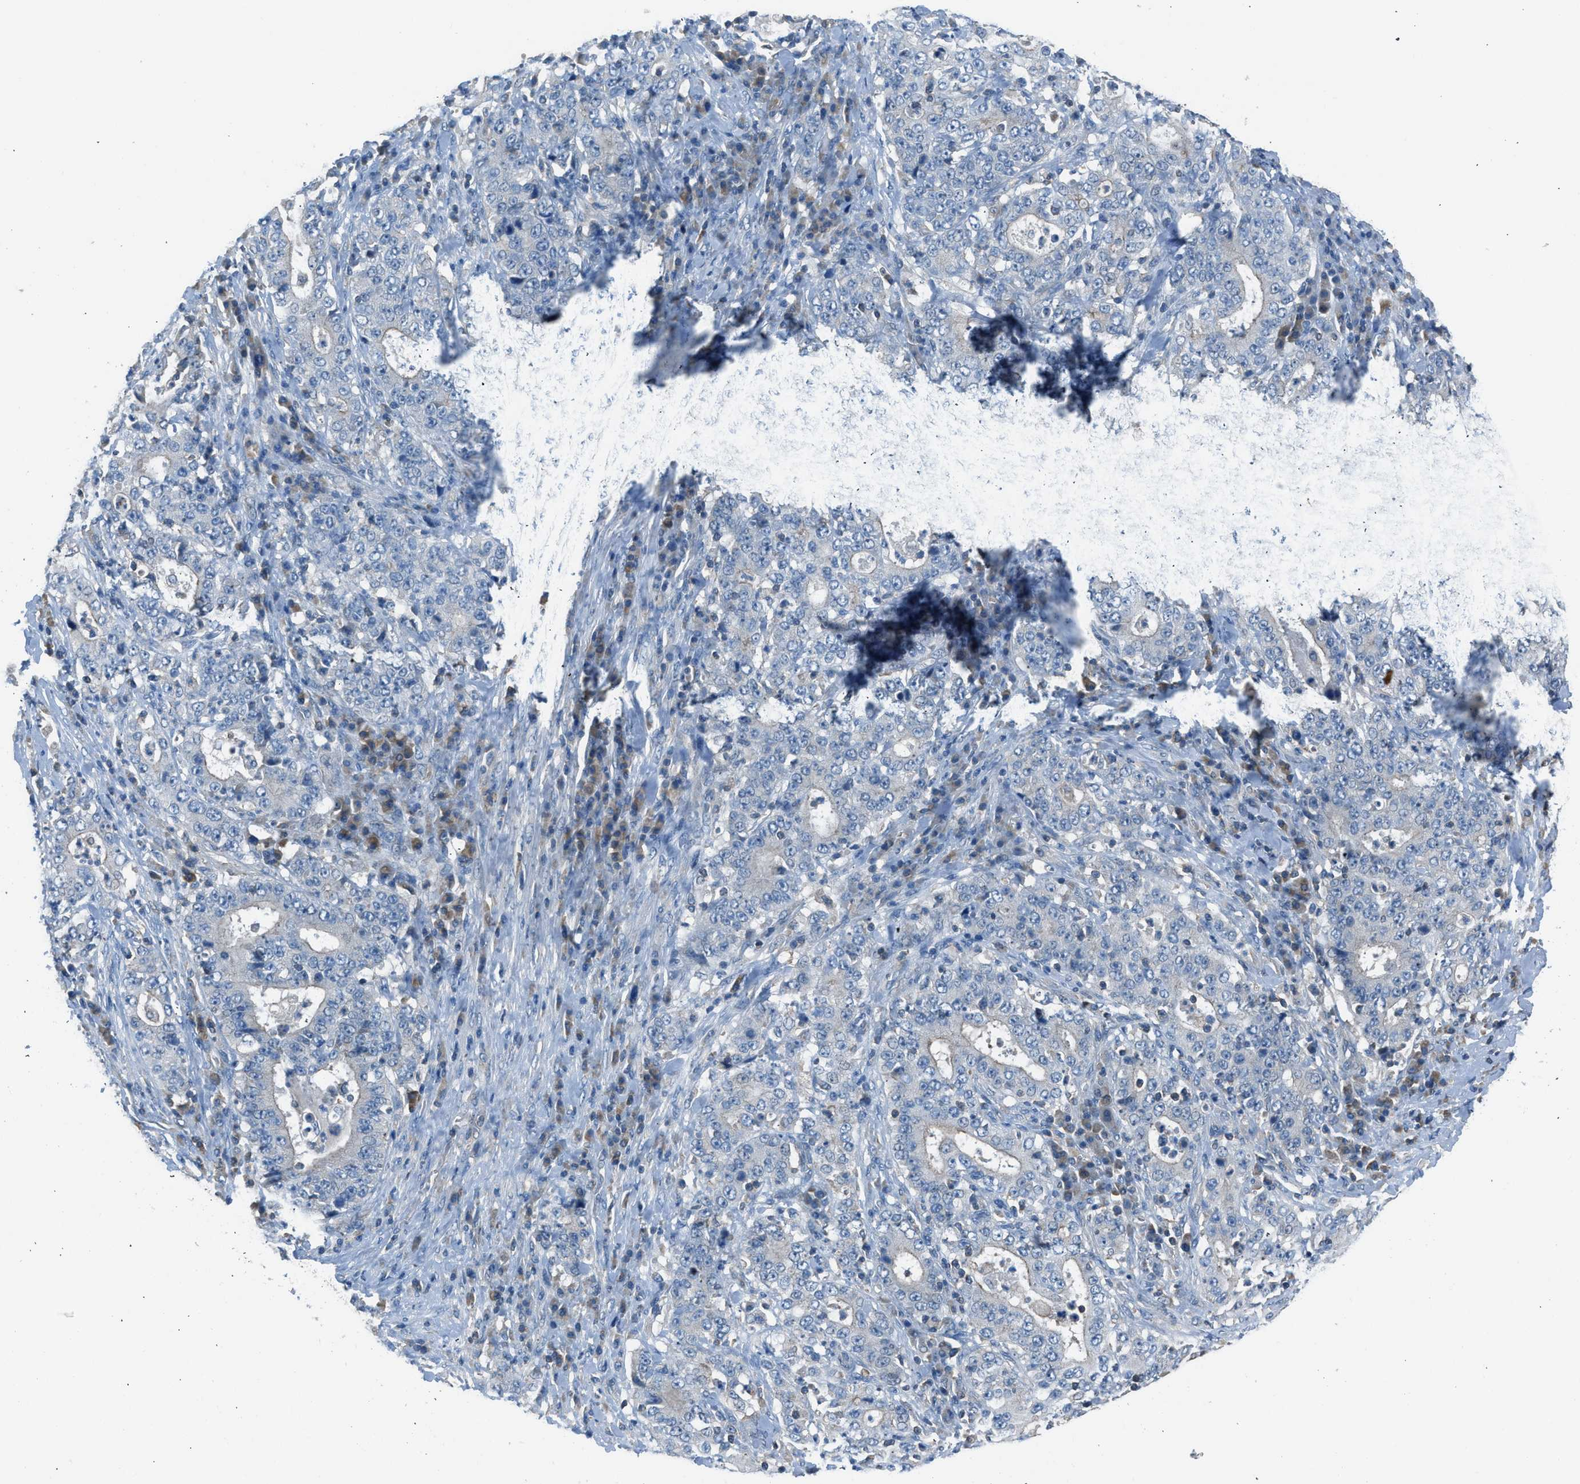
{"staining": {"intensity": "negative", "quantity": "none", "location": "none"}, "tissue": "stomach cancer", "cell_type": "Tumor cells", "image_type": "cancer", "snomed": [{"axis": "morphology", "description": "Normal tissue, NOS"}, {"axis": "morphology", "description": "Adenocarcinoma, NOS"}, {"axis": "topography", "description": "Stomach, upper"}, {"axis": "topography", "description": "Stomach"}], "caption": "Stomach cancer (adenocarcinoma) stained for a protein using immunohistochemistry displays no positivity tumor cells.", "gene": "LMLN", "patient": {"sex": "male", "age": 59}}